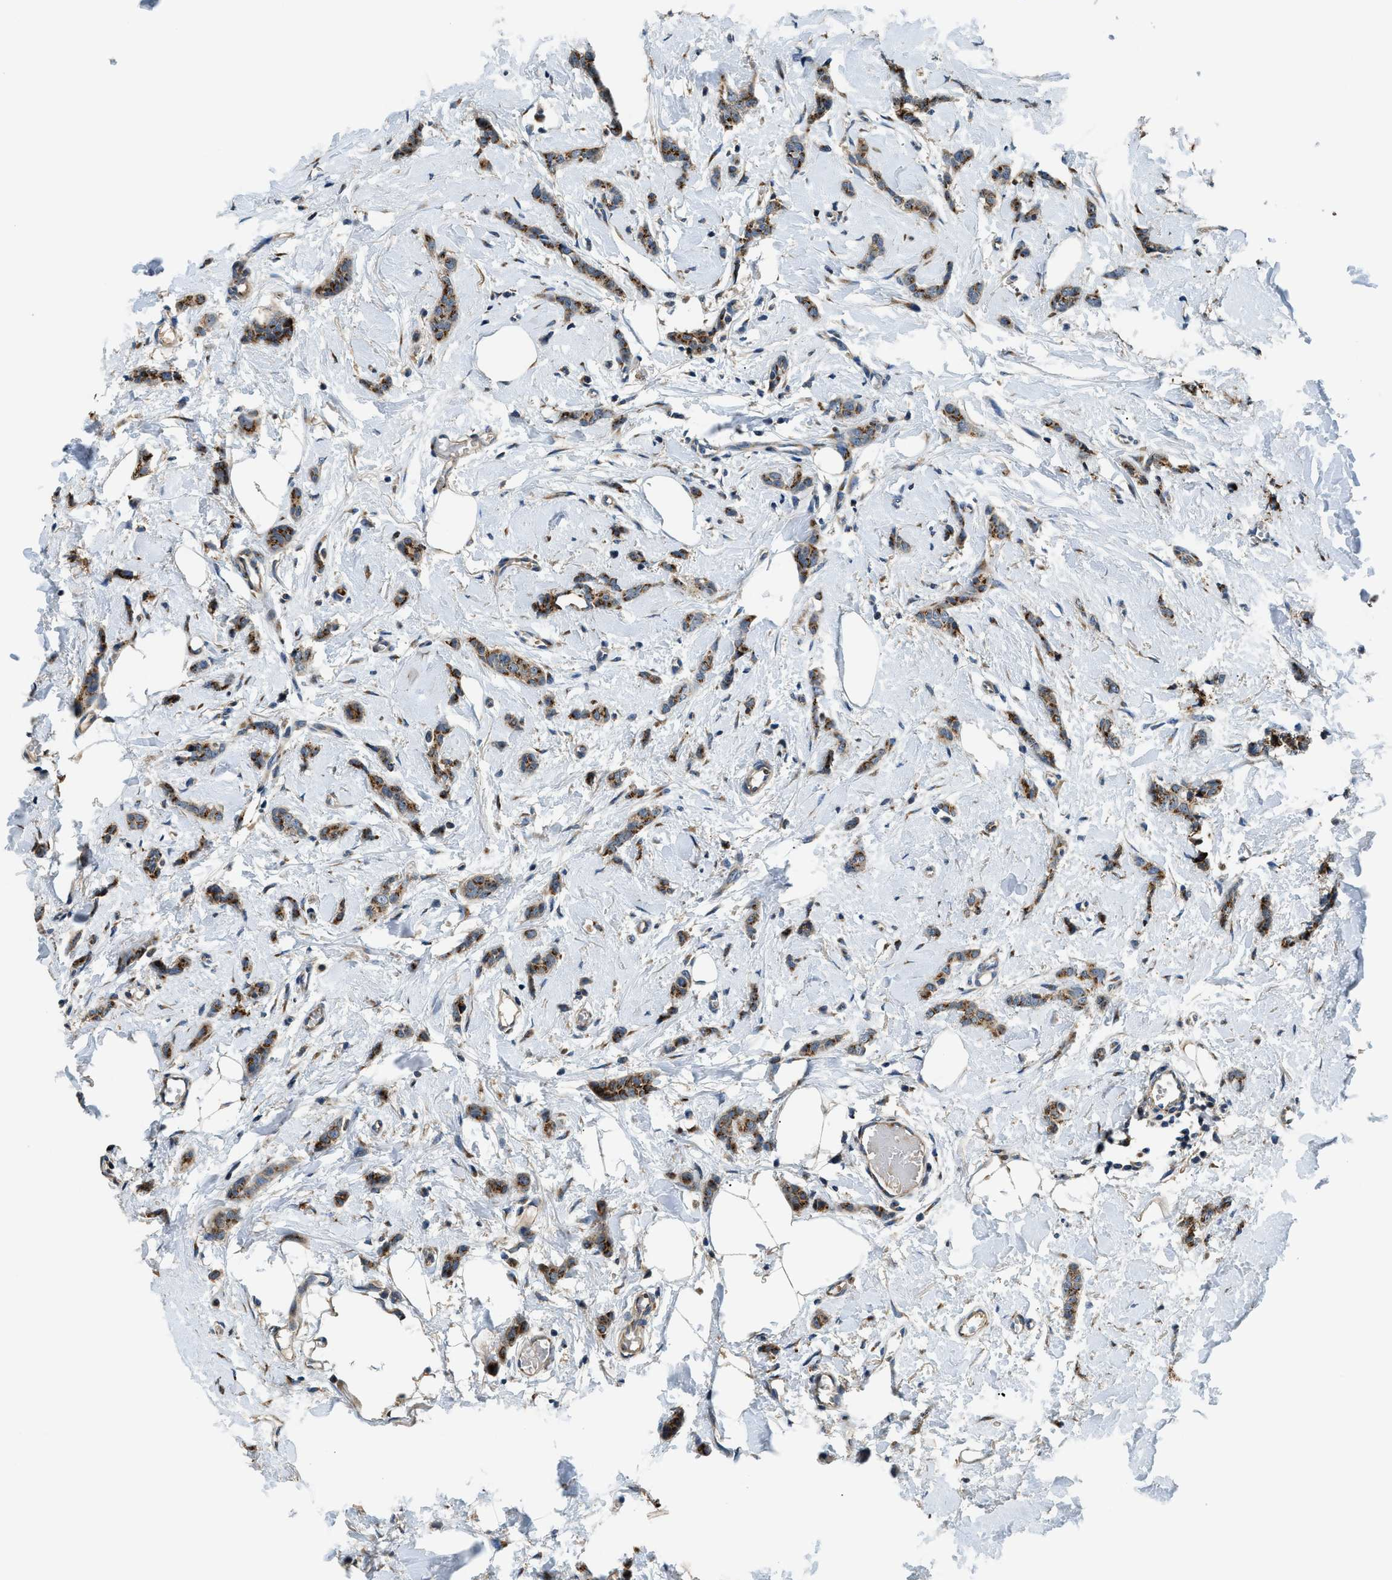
{"staining": {"intensity": "moderate", "quantity": ">75%", "location": "cytoplasmic/membranous"}, "tissue": "breast cancer", "cell_type": "Tumor cells", "image_type": "cancer", "snomed": [{"axis": "morphology", "description": "Lobular carcinoma"}, {"axis": "topography", "description": "Skin"}, {"axis": "topography", "description": "Breast"}], "caption": "Brown immunohistochemical staining in breast cancer (lobular carcinoma) reveals moderate cytoplasmic/membranous staining in about >75% of tumor cells.", "gene": "FUT8", "patient": {"sex": "female", "age": 46}}